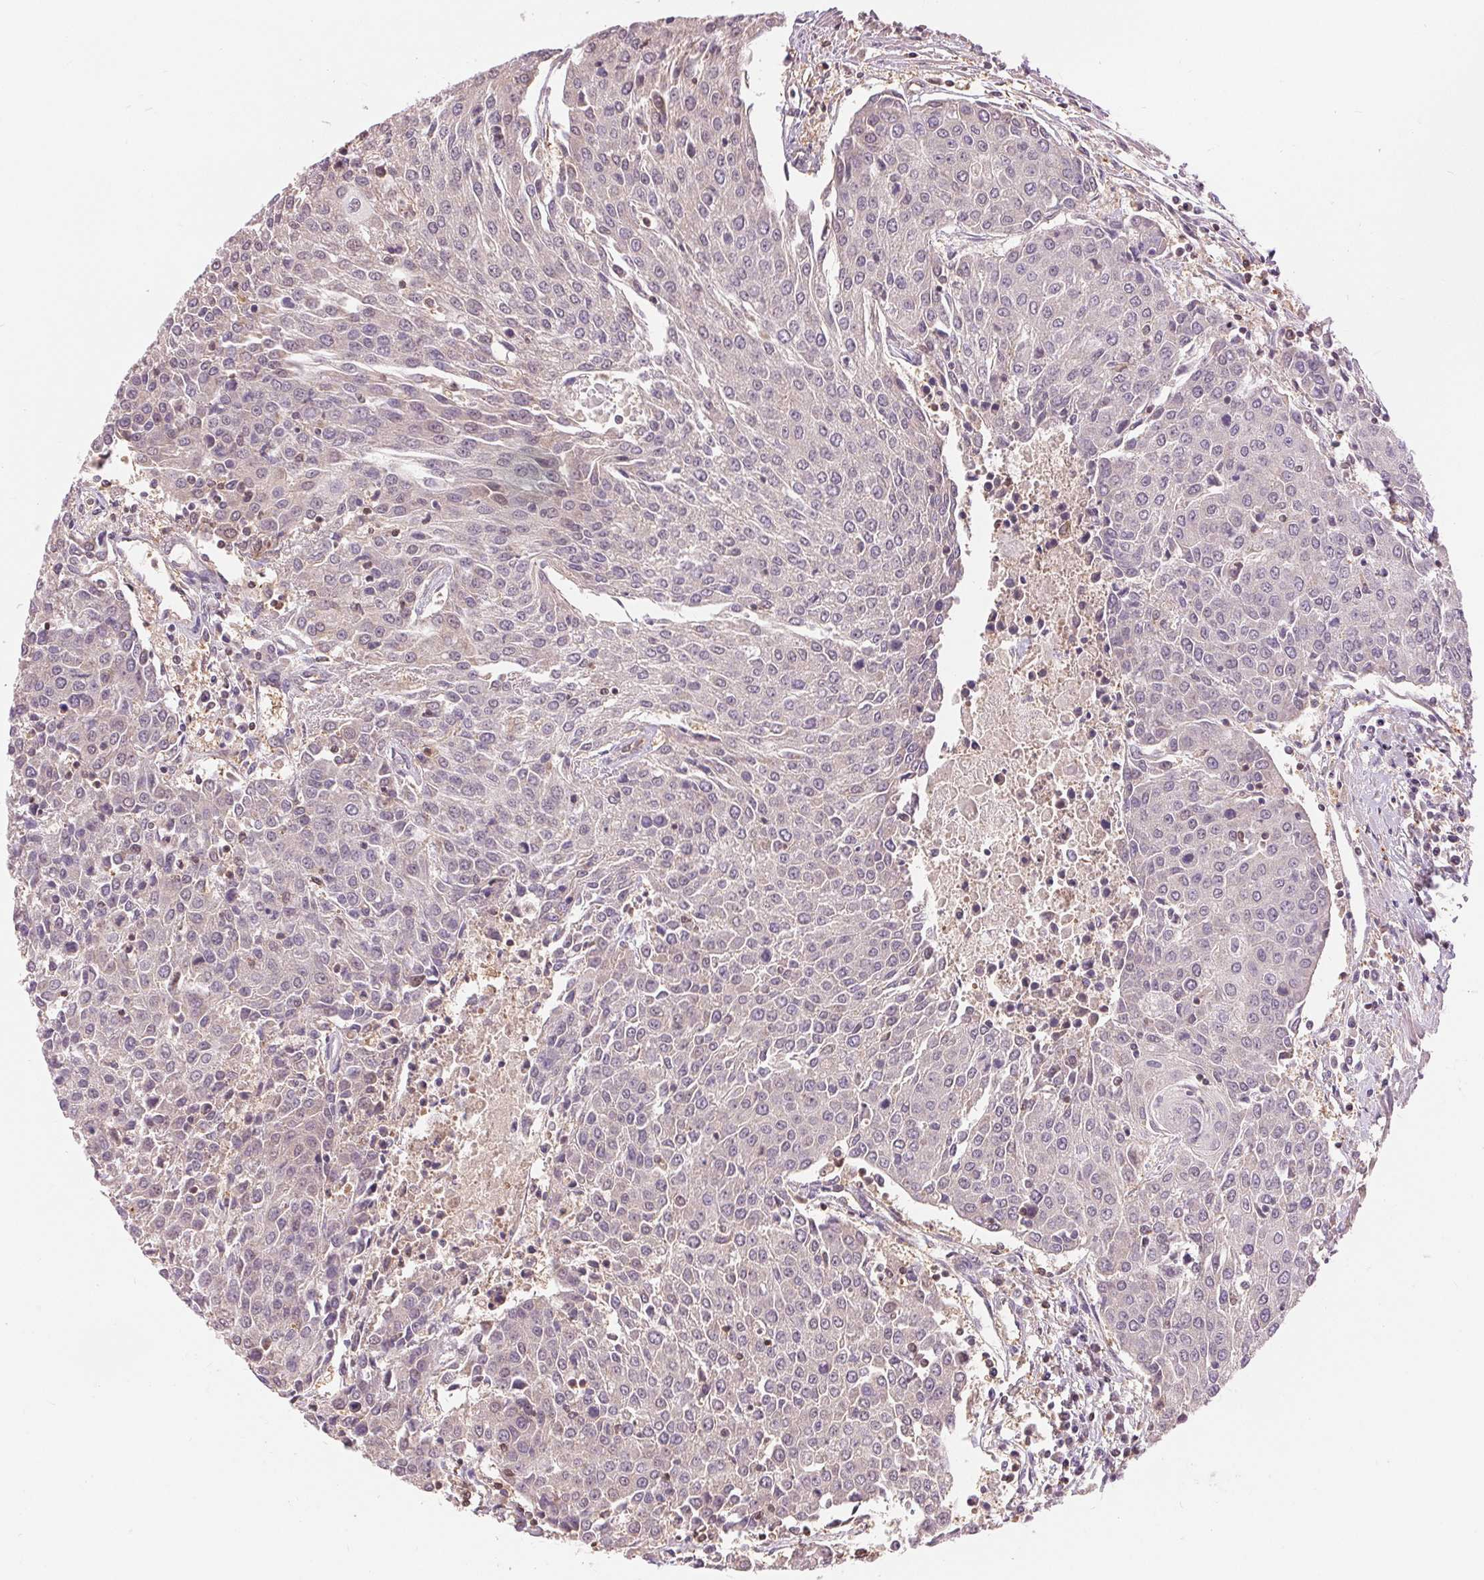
{"staining": {"intensity": "negative", "quantity": "none", "location": "none"}, "tissue": "urothelial cancer", "cell_type": "Tumor cells", "image_type": "cancer", "snomed": [{"axis": "morphology", "description": "Urothelial carcinoma, High grade"}, {"axis": "topography", "description": "Urinary bladder"}], "caption": "Immunohistochemistry (IHC) of urothelial cancer exhibits no staining in tumor cells.", "gene": "TMEM273", "patient": {"sex": "female", "age": 85}}